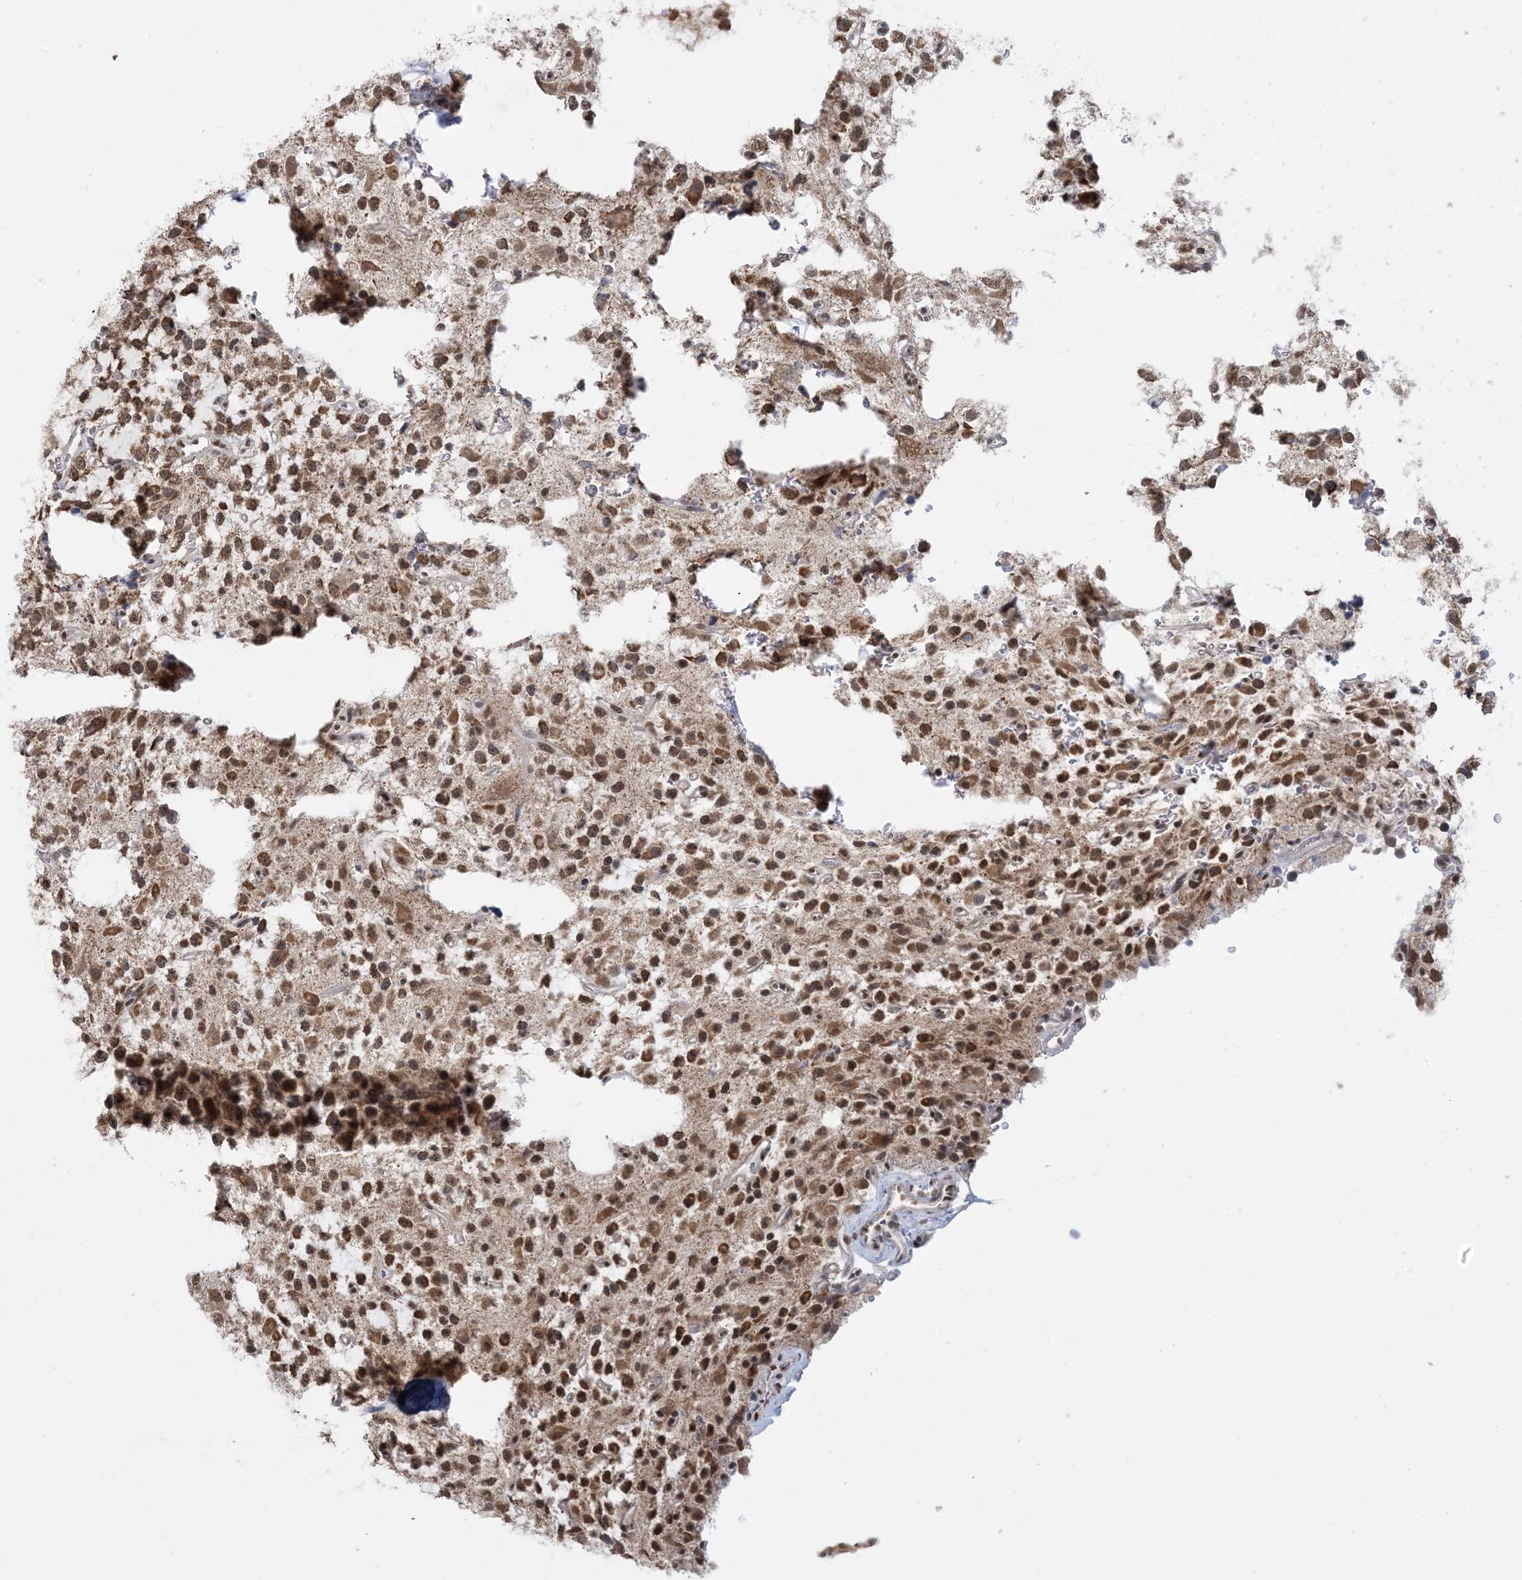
{"staining": {"intensity": "moderate", "quantity": ">75%", "location": "nuclear"}, "tissue": "glioma", "cell_type": "Tumor cells", "image_type": "cancer", "snomed": [{"axis": "morphology", "description": "Glioma, malignant, High grade"}, {"axis": "topography", "description": "Brain"}], "caption": "Moderate nuclear protein positivity is present in about >75% of tumor cells in malignant glioma (high-grade).", "gene": "TRMT10C", "patient": {"sex": "female", "age": 62}}